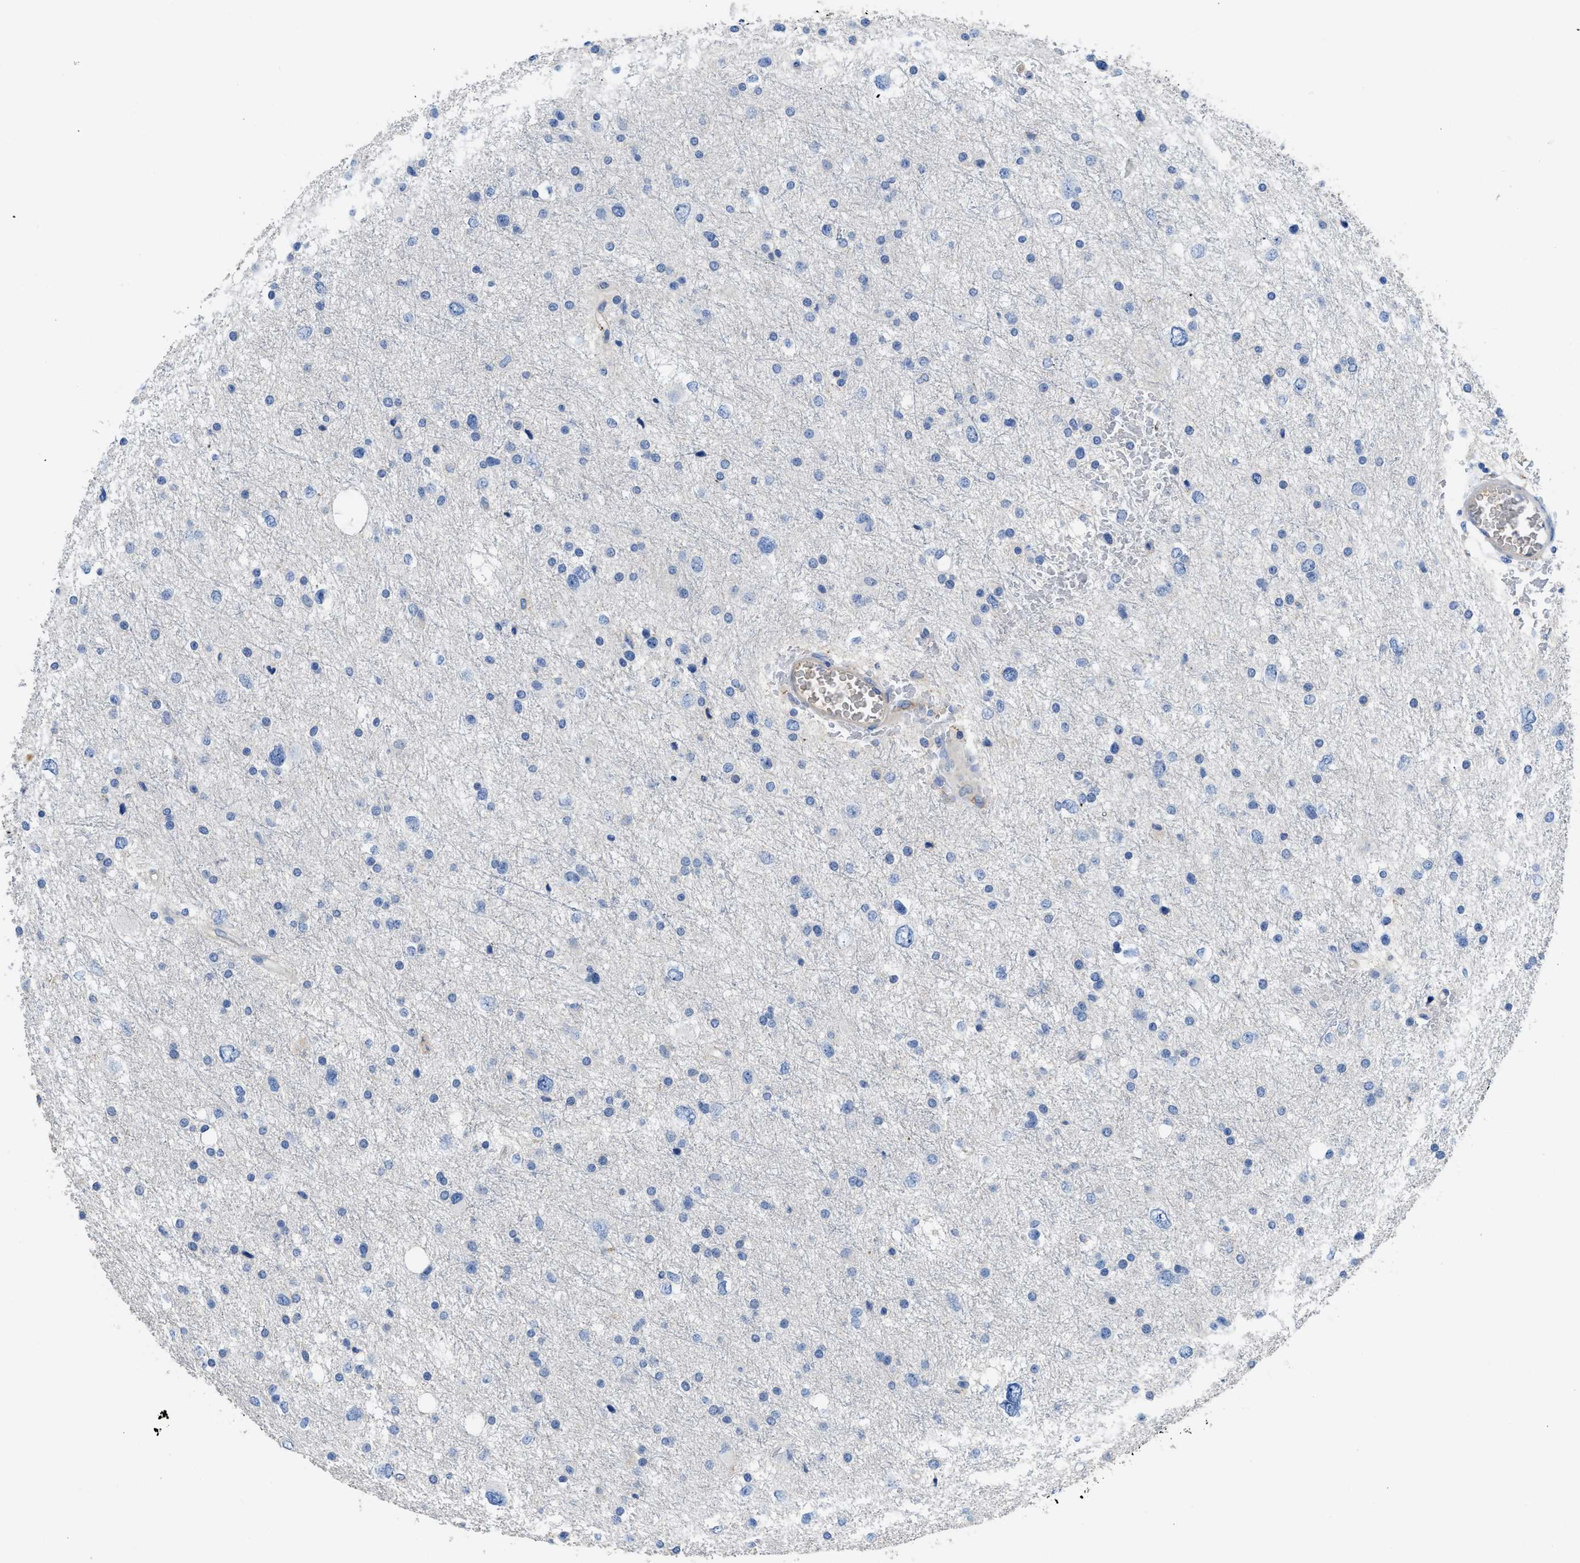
{"staining": {"intensity": "negative", "quantity": "none", "location": "none"}, "tissue": "glioma", "cell_type": "Tumor cells", "image_type": "cancer", "snomed": [{"axis": "morphology", "description": "Glioma, malignant, Low grade"}, {"axis": "topography", "description": "Brain"}], "caption": "Immunohistochemical staining of low-grade glioma (malignant) reveals no significant expression in tumor cells.", "gene": "C1S", "patient": {"sex": "female", "age": 37}}